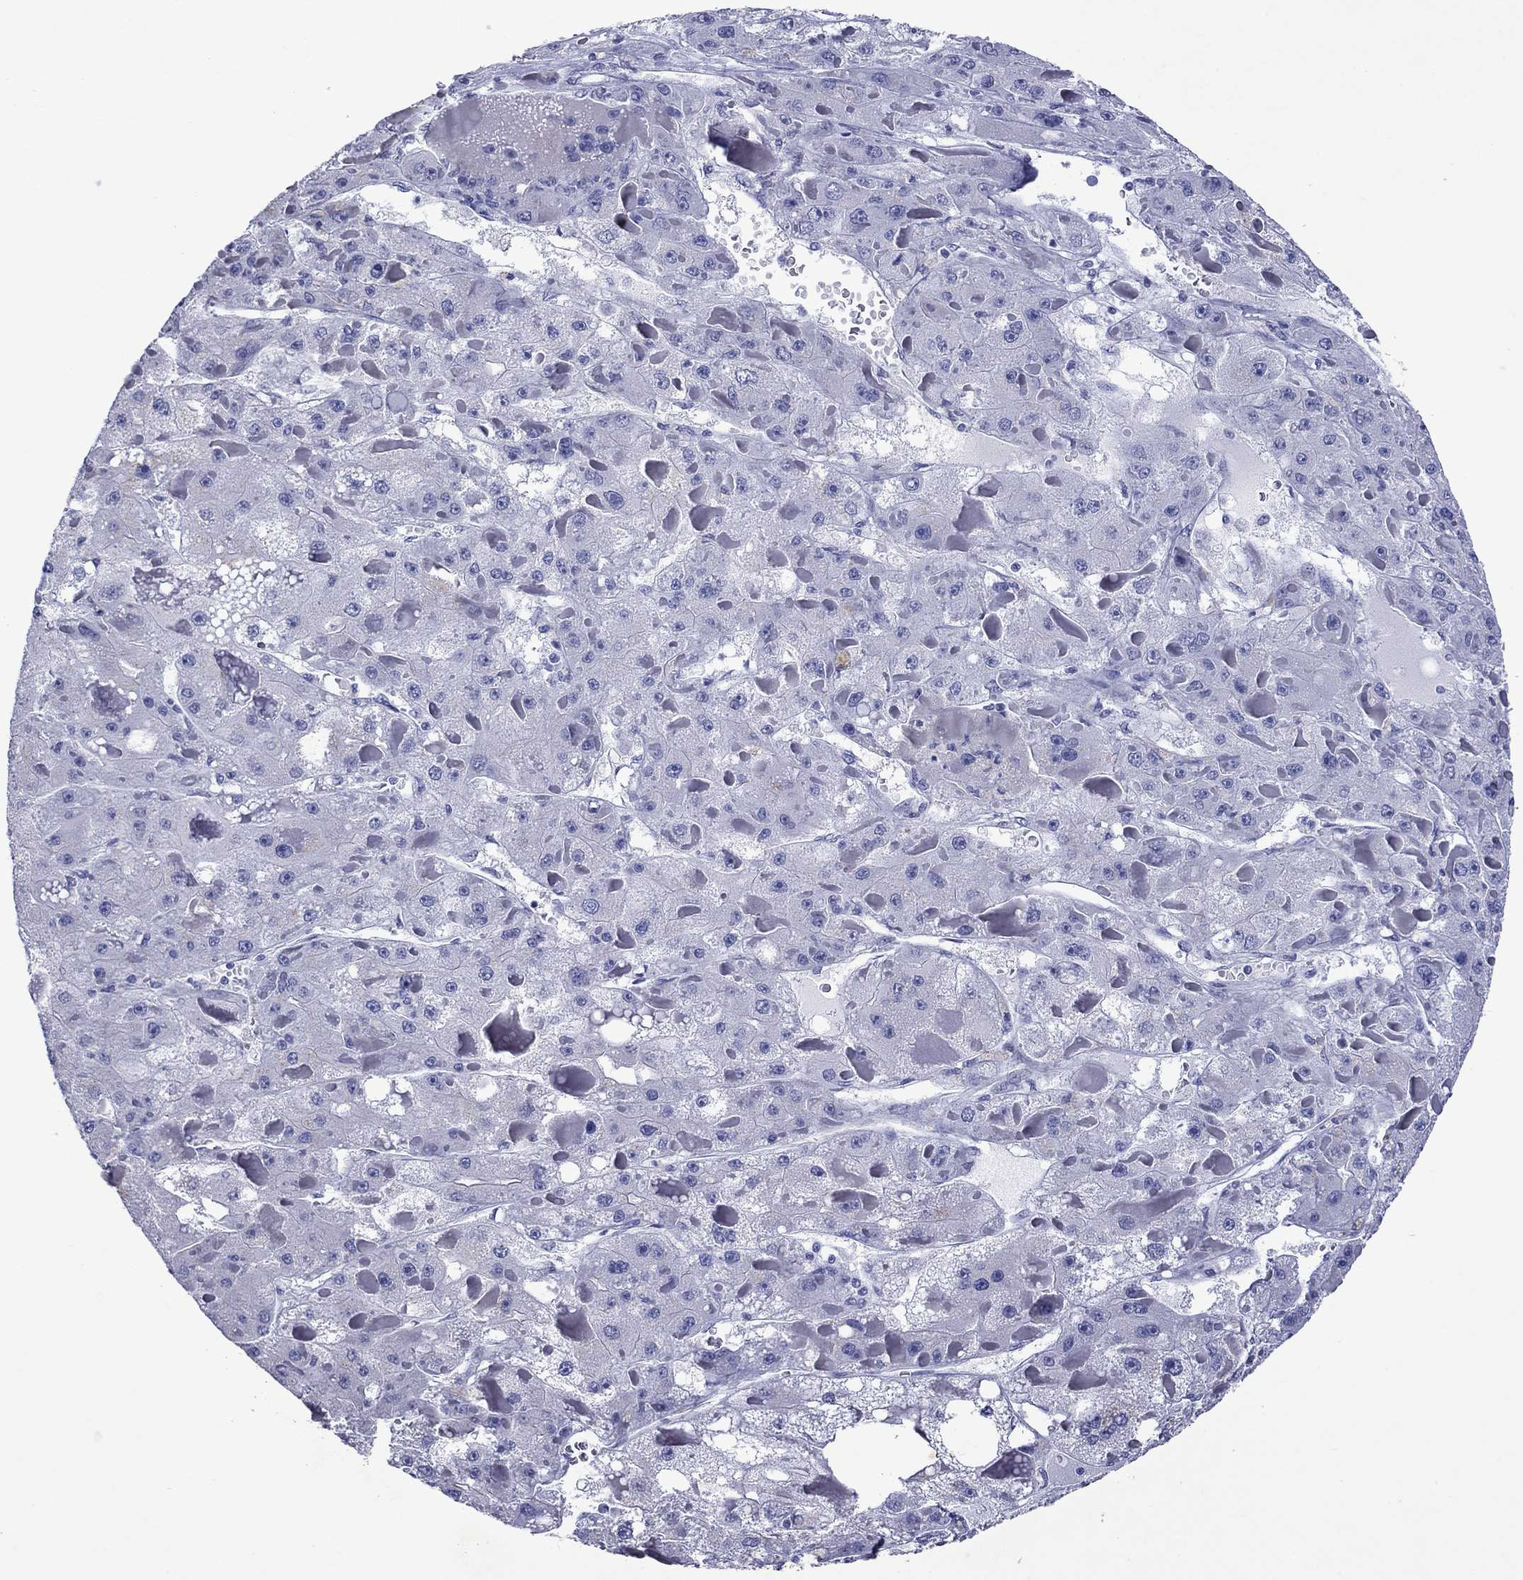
{"staining": {"intensity": "negative", "quantity": "none", "location": "none"}, "tissue": "liver cancer", "cell_type": "Tumor cells", "image_type": "cancer", "snomed": [{"axis": "morphology", "description": "Carcinoma, Hepatocellular, NOS"}, {"axis": "topography", "description": "Liver"}], "caption": "Immunohistochemical staining of human liver cancer demonstrates no significant positivity in tumor cells.", "gene": "PIWIL1", "patient": {"sex": "female", "age": 73}}